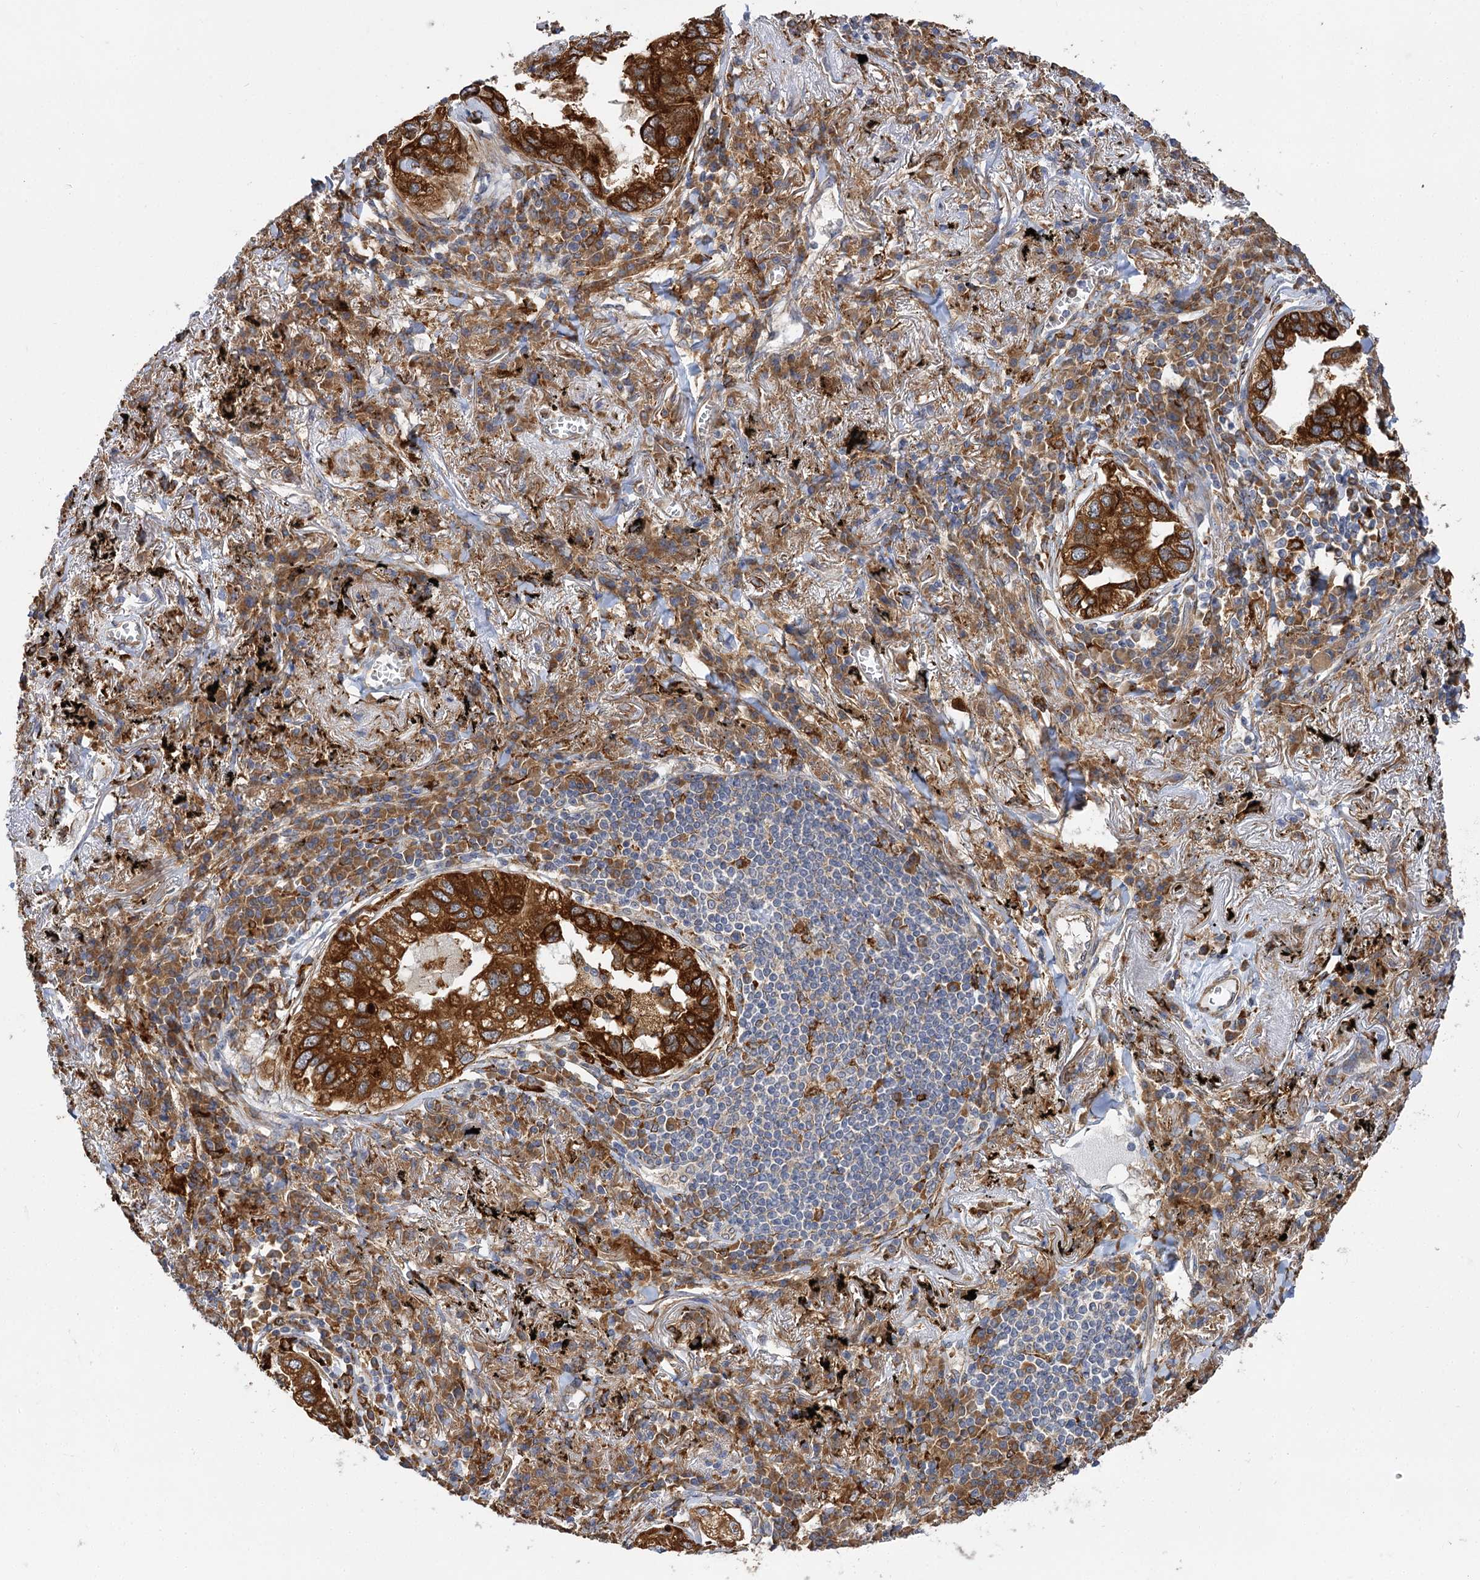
{"staining": {"intensity": "strong", "quantity": ">75%", "location": "cytoplasmic/membranous"}, "tissue": "lung cancer", "cell_type": "Tumor cells", "image_type": "cancer", "snomed": [{"axis": "morphology", "description": "Adenocarcinoma, NOS"}, {"axis": "topography", "description": "Lung"}], "caption": "A histopathology image of lung adenocarcinoma stained for a protein reveals strong cytoplasmic/membranous brown staining in tumor cells. Immunohistochemistry stains the protein in brown and the nuclei are stained blue.", "gene": "PPIP5K2", "patient": {"sex": "male", "age": 65}}